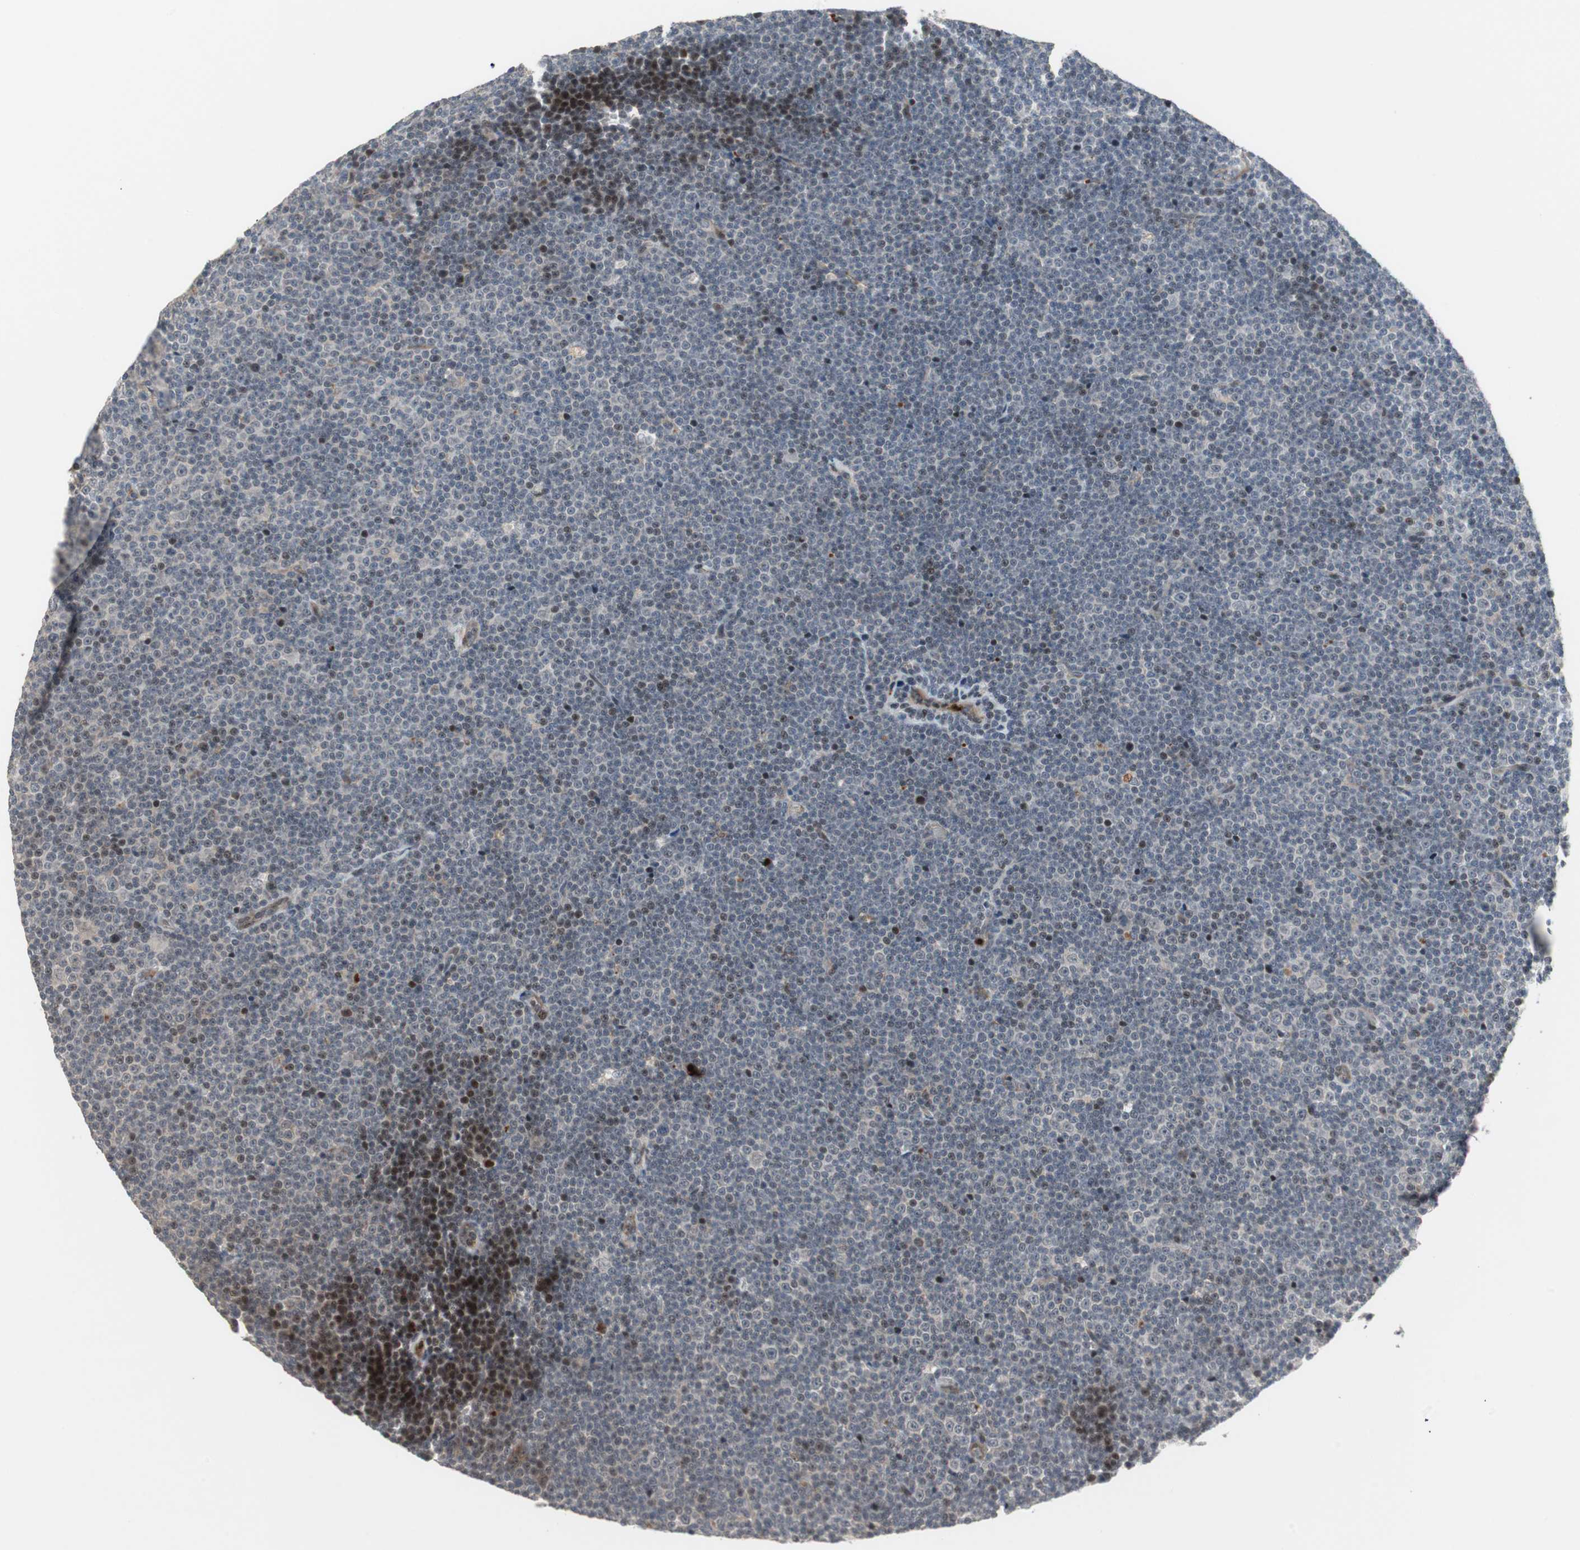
{"staining": {"intensity": "weak", "quantity": "<25%", "location": "nuclear"}, "tissue": "lymphoma", "cell_type": "Tumor cells", "image_type": "cancer", "snomed": [{"axis": "morphology", "description": "Malignant lymphoma, non-Hodgkin's type, Low grade"}, {"axis": "topography", "description": "Lymph node"}], "caption": "There is no significant expression in tumor cells of lymphoma.", "gene": "SNX4", "patient": {"sex": "female", "age": 67}}